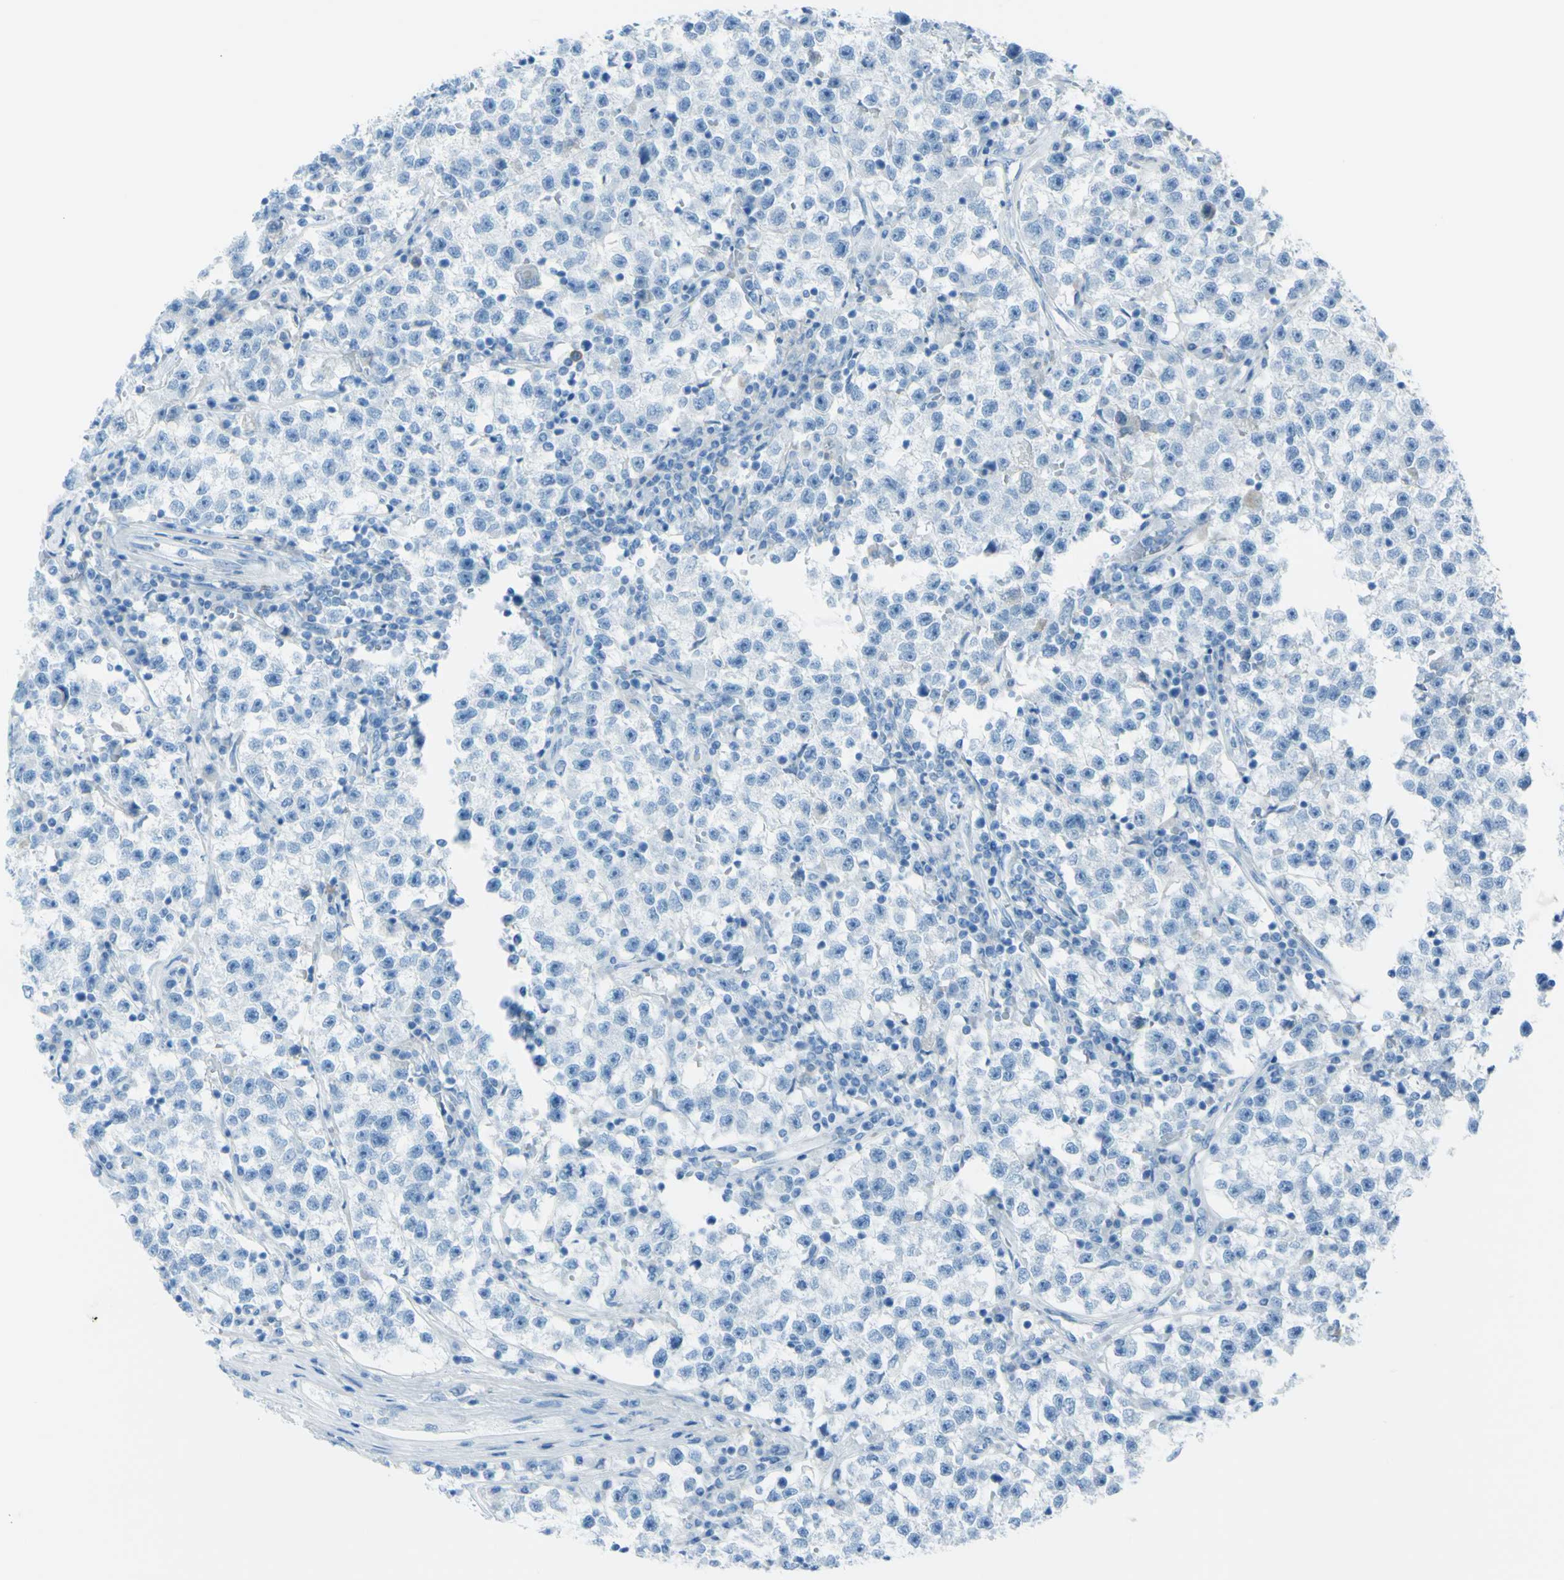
{"staining": {"intensity": "negative", "quantity": "none", "location": "none"}, "tissue": "testis cancer", "cell_type": "Tumor cells", "image_type": "cancer", "snomed": [{"axis": "morphology", "description": "Seminoma, NOS"}, {"axis": "topography", "description": "Testis"}], "caption": "Tumor cells show no significant staining in seminoma (testis). (IHC, brightfield microscopy, high magnification).", "gene": "TFPI2", "patient": {"sex": "male", "age": 22}}